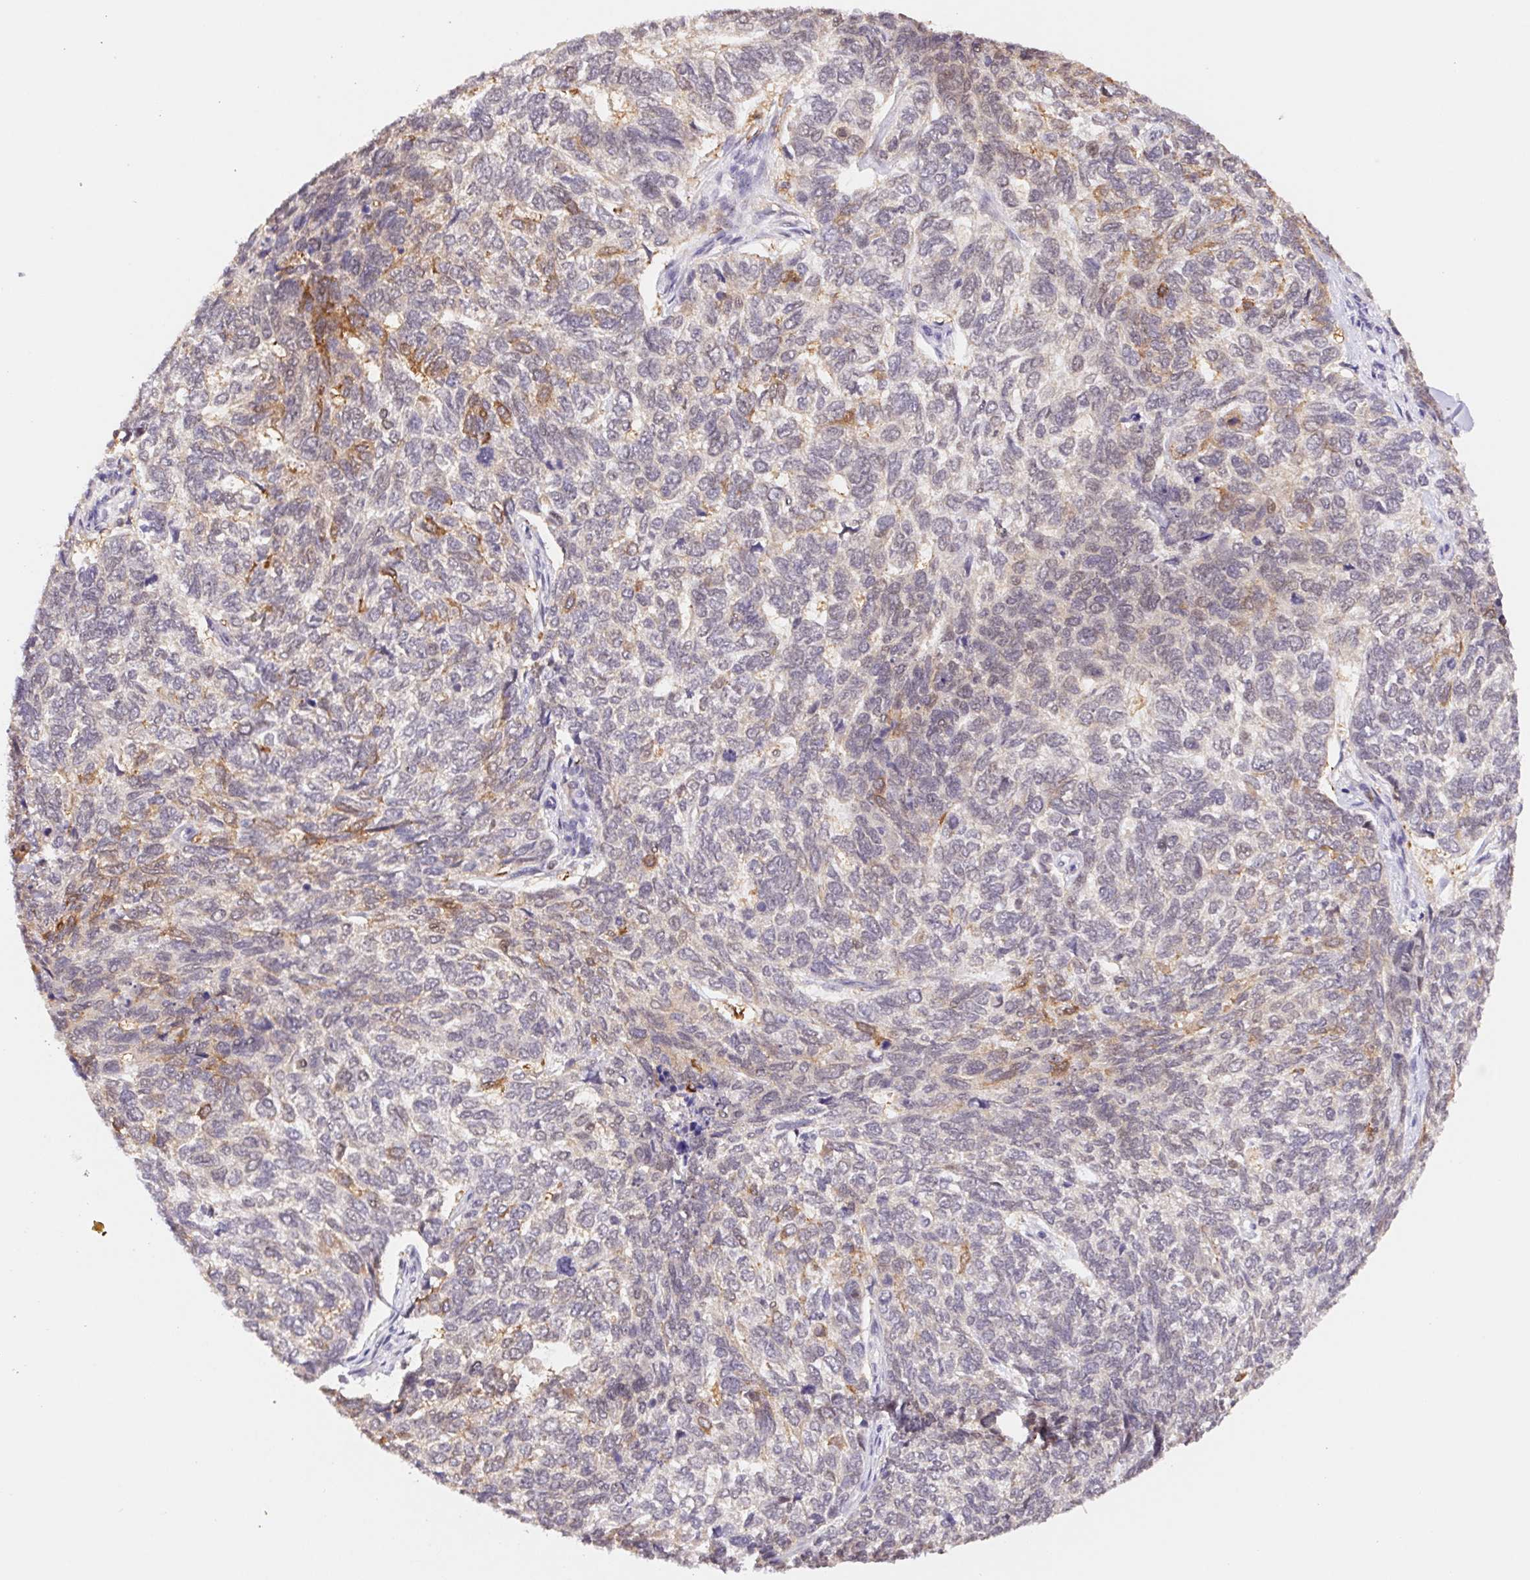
{"staining": {"intensity": "moderate", "quantity": "<25%", "location": "cytoplasmic/membranous"}, "tissue": "skin cancer", "cell_type": "Tumor cells", "image_type": "cancer", "snomed": [{"axis": "morphology", "description": "Basal cell carcinoma"}, {"axis": "topography", "description": "Skin"}], "caption": "A high-resolution photomicrograph shows immunohistochemistry (IHC) staining of skin basal cell carcinoma, which demonstrates moderate cytoplasmic/membranous expression in about <25% of tumor cells.", "gene": "L3MBTL4", "patient": {"sex": "female", "age": 65}}